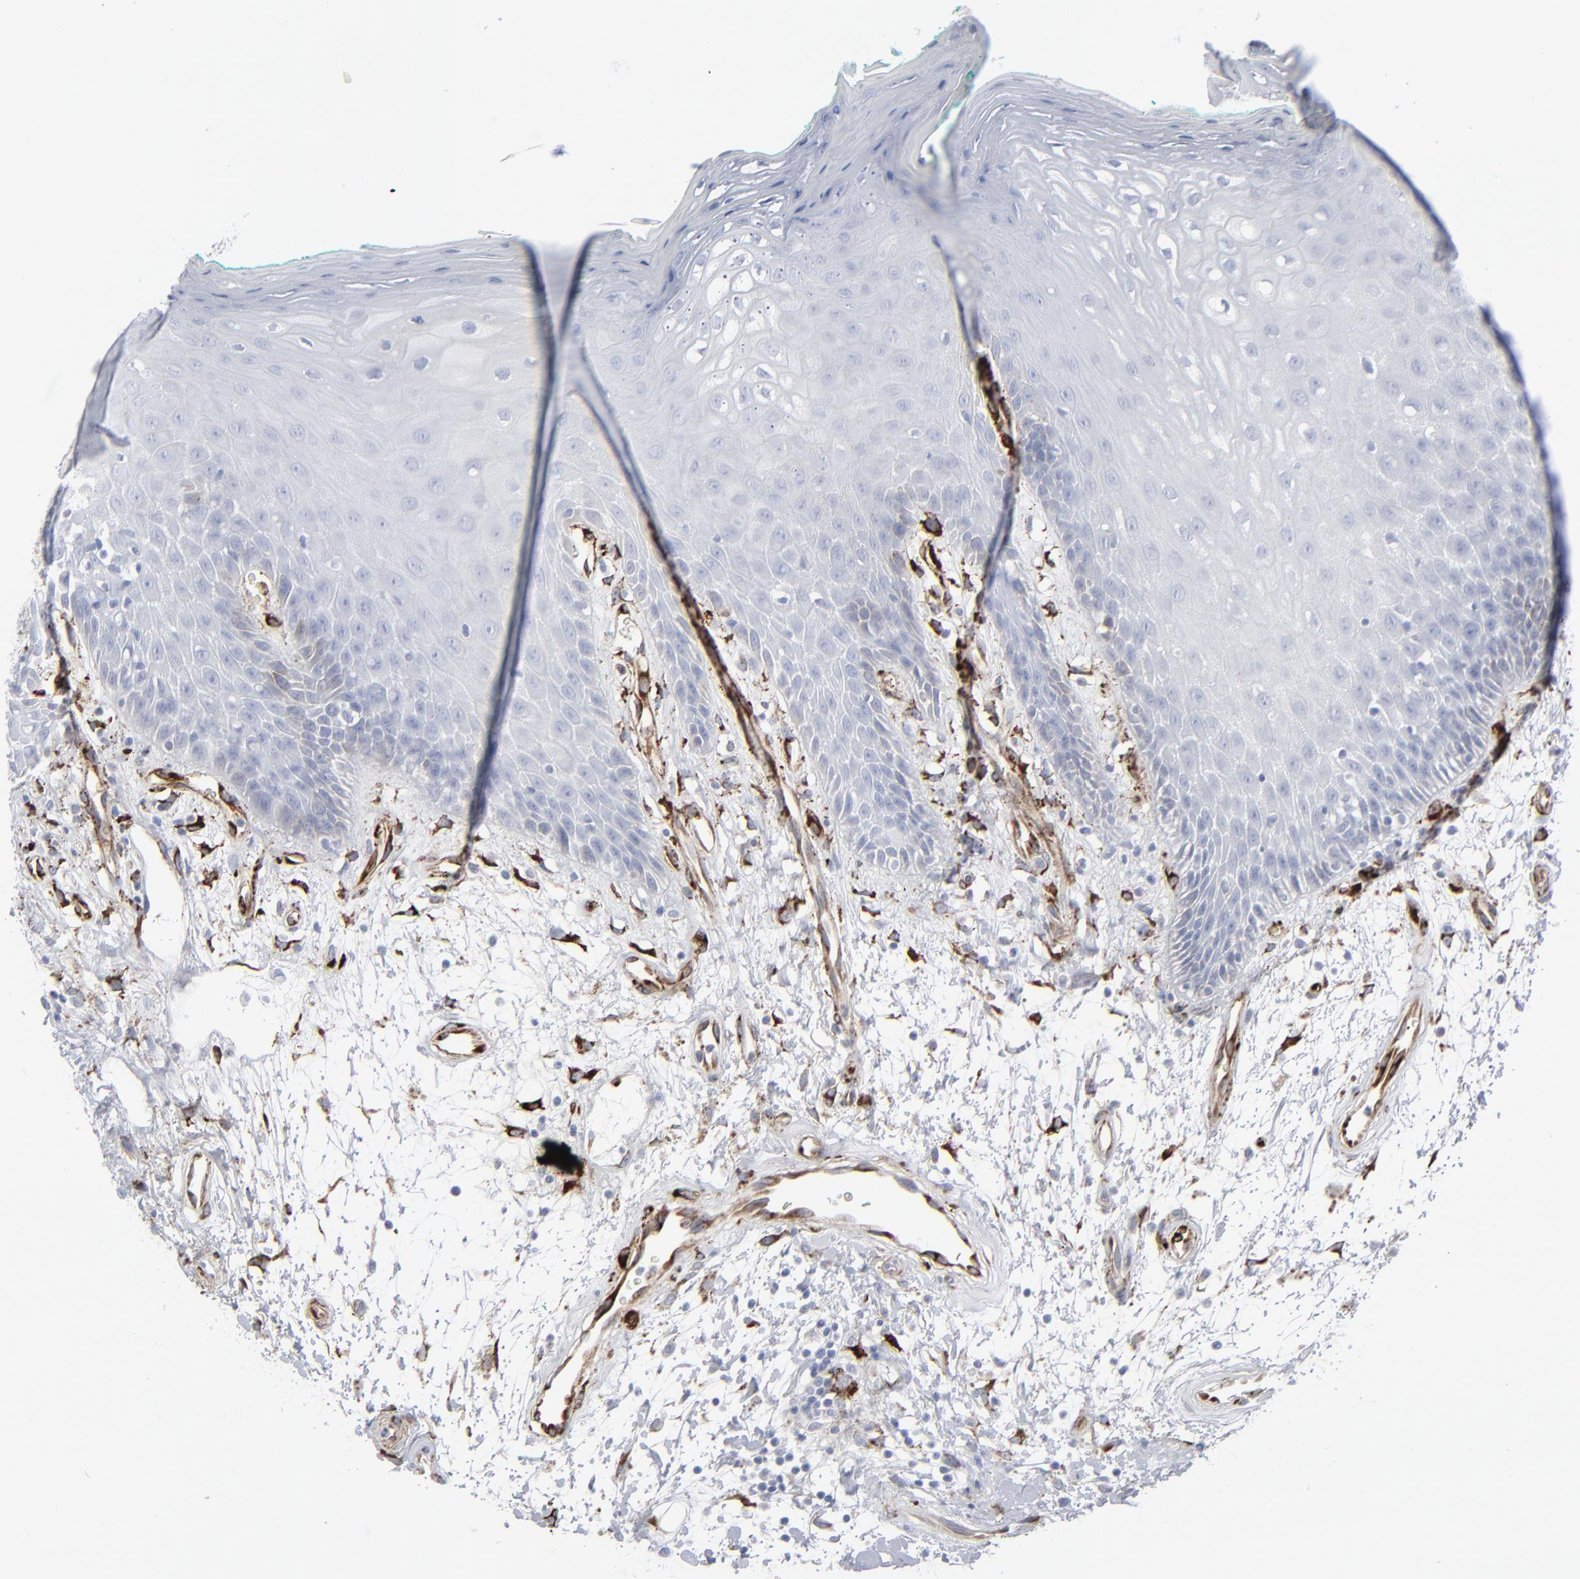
{"staining": {"intensity": "negative", "quantity": "none", "location": "none"}, "tissue": "oral mucosa", "cell_type": "Squamous epithelial cells", "image_type": "normal", "snomed": [{"axis": "morphology", "description": "Normal tissue, NOS"}, {"axis": "morphology", "description": "Squamous cell carcinoma, NOS"}, {"axis": "topography", "description": "Skeletal muscle"}, {"axis": "topography", "description": "Oral tissue"}, {"axis": "topography", "description": "Head-Neck"}], "caption": "Oral mucosa was stained to show a protein in brown. There is no significant staining in squamous epithelial cells. (Brightfield microscopy of DAB (3,3'-diaminobenzidine) IHC at high magnification).", "gene": "SPARC", "patient": {"sex": "female", "age": 84}}